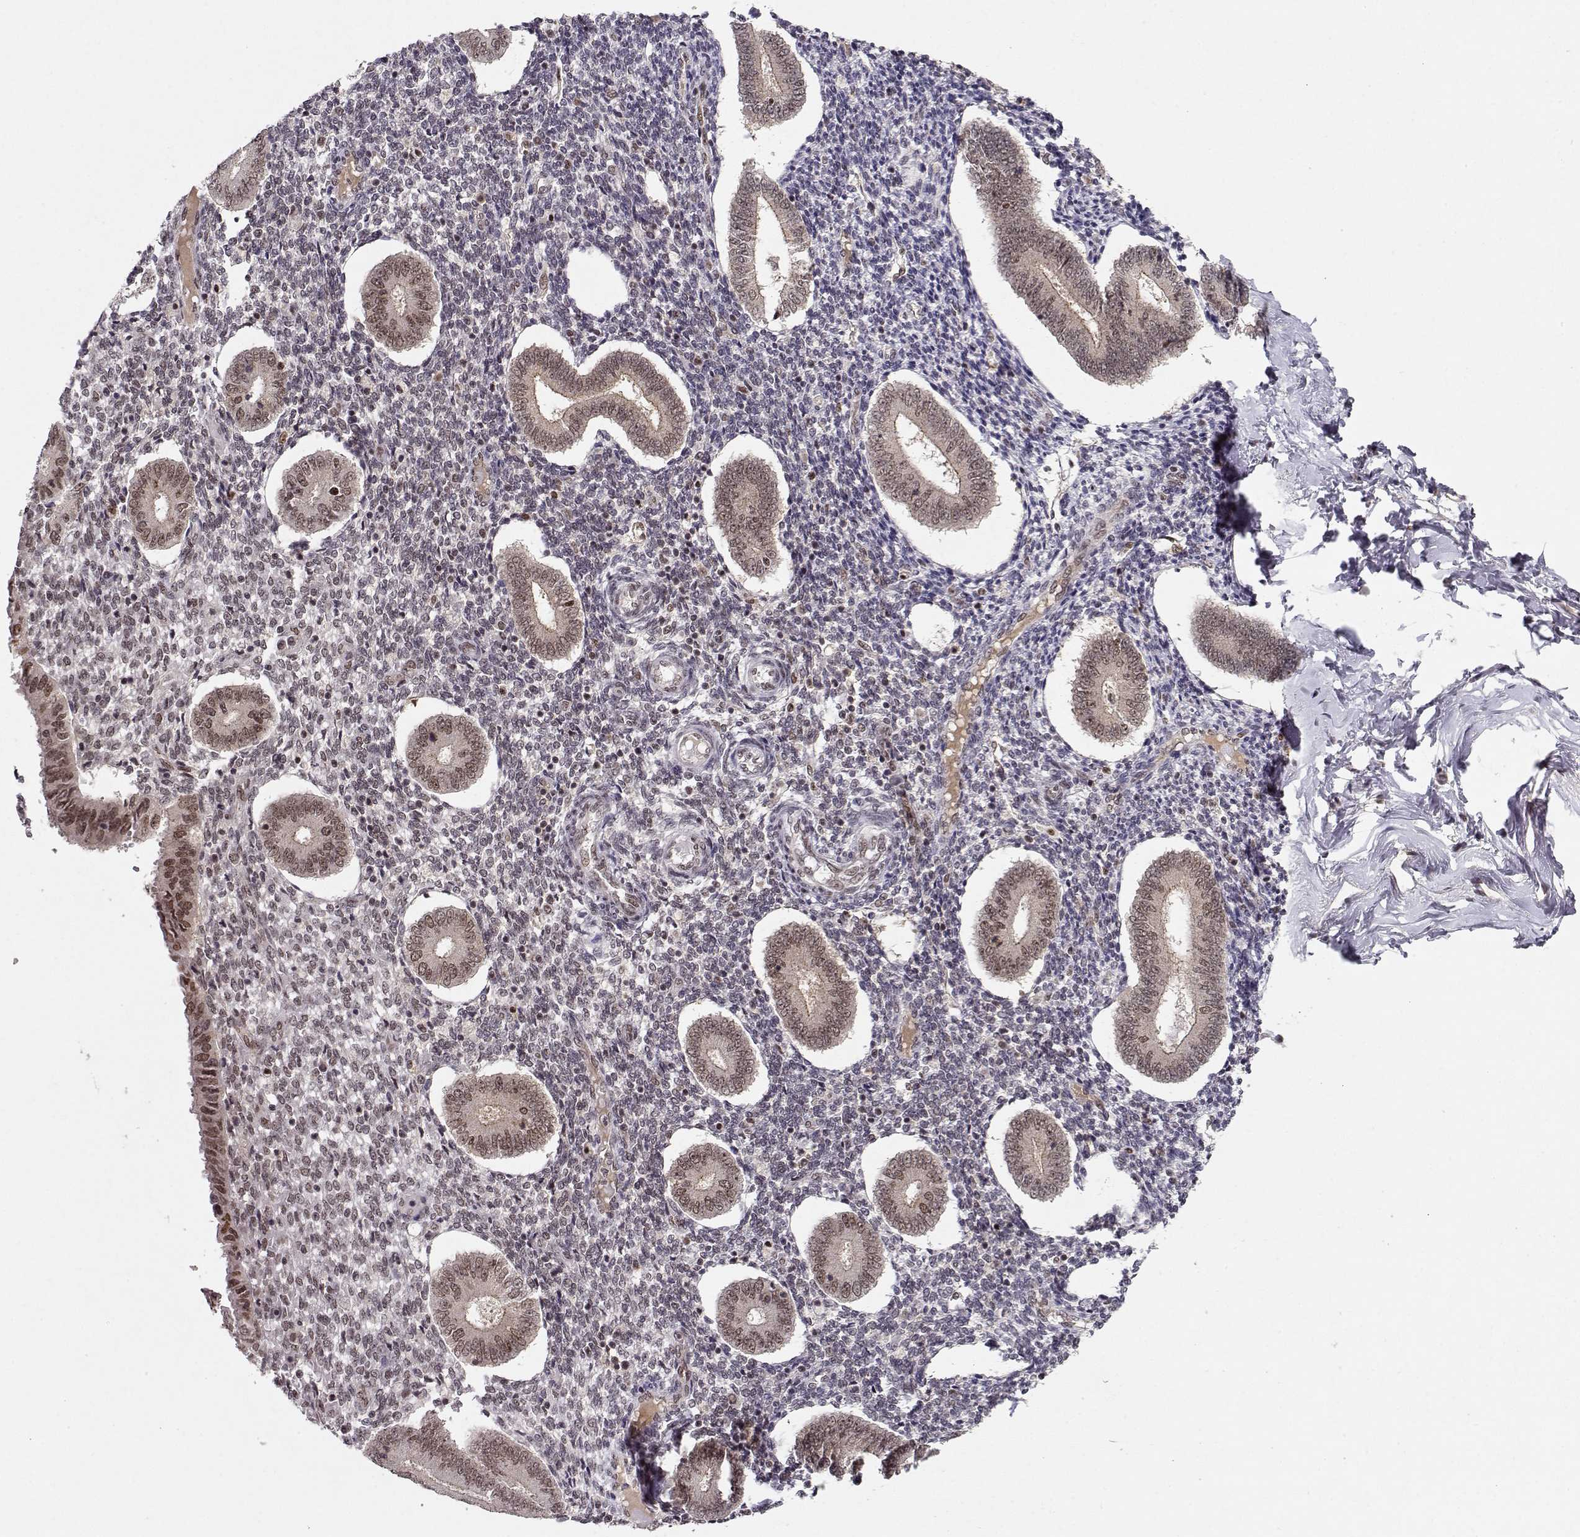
{"staining": {"intensity": "moderate", "quantity": "<25%", "location": "nuclear"}, "tissue": "endometrium", "cell_type": "Cells in endometrial stroma", "image_type": "normal", "snomed": [{"axis": "morphology", "description": "Normal tissue, NOS"}, {"axis": "topography", "description": "Endometrium"}], "caption": "Immunohistochemical staining of unremarkable human endometrium reveals low levels of moderate nuclear positivity in about <25% of cells in endometrial stroma. Nuclei are stained in blue.", "gene": "CSNK2A1", "patient": {"sex": "female", "age": 40}}